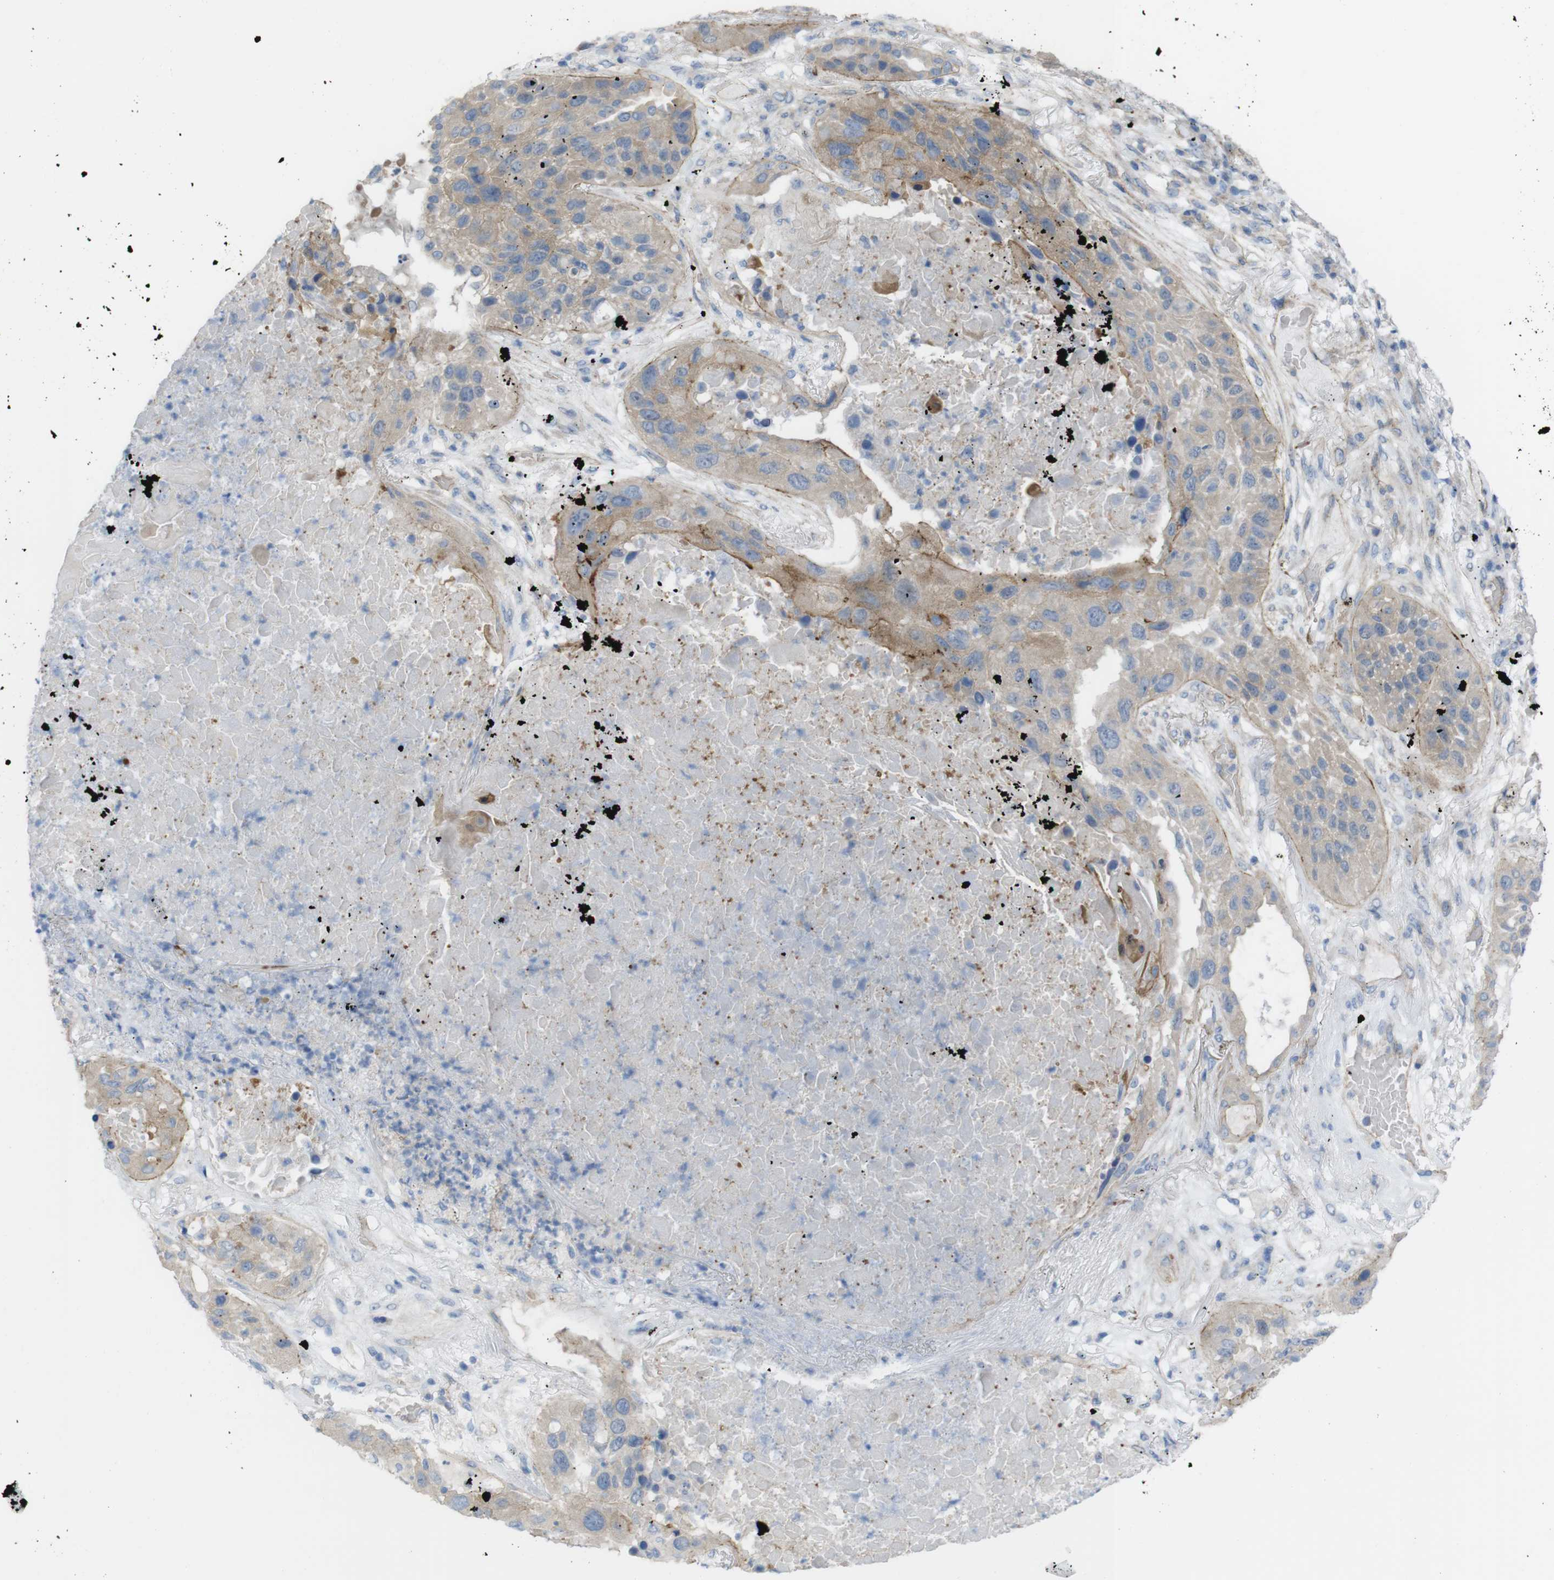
{"staining": {"intensity": "moderate", "quantity": "25%-75%", "location": "cytoplasmic/membranous"}, "tissue": "lung cancer", "cell_type": "Tumor cells", "image_type": "cancer", "snomed": [{"axis": "morphology", "description": "Squamous cell carcinoma, NOS"}, {"axis": "topography", "description": "Lung"}], "caption": "Immunohistochemistry micrograph of human lung squamous cell carcinoma stained for a protein (brown), which shows medium levels of moderate cytoplasmic/membranous expression in about 25%-75% of tumor cells.", "gene": "PREX2", "patient": {"sex": "male", "age": 57}}